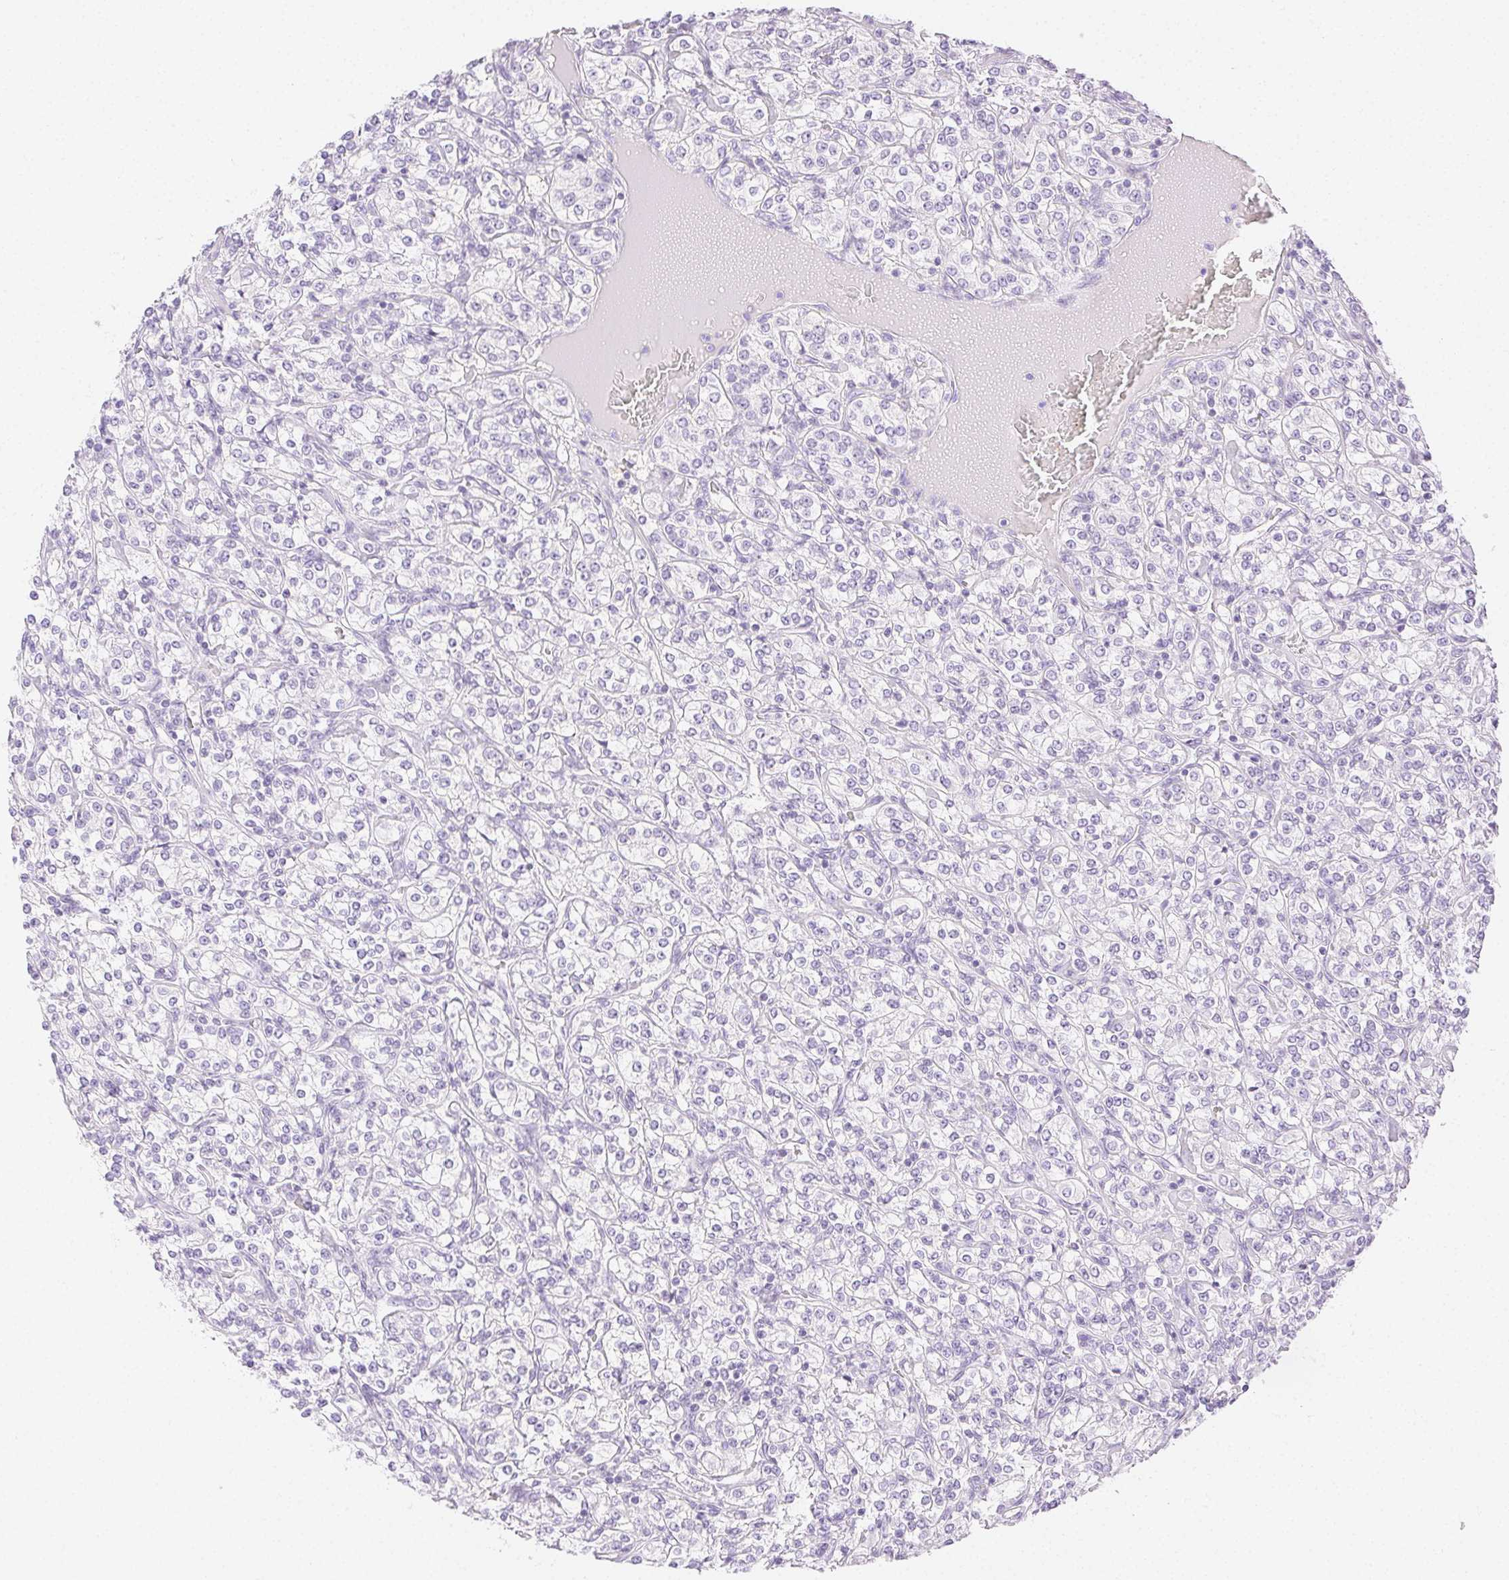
{"staining": {"intensity": "negative", "quantity": "none", "location": "none"}, "tissue": "renal cancer", "cell_type": "Tumor cells", "image_type": "cancer", "snomed": [{"axis": "morphology", "description": "Adenocarcinoma, NOS"}, {"axis": "topography", "description": "Kidney"}], "caption": "IHC of renal adenocarcinoma reveals no expression in tumor cells.", "gene": "SPACA4", "patient": {"sex": "male", "age": 77}}